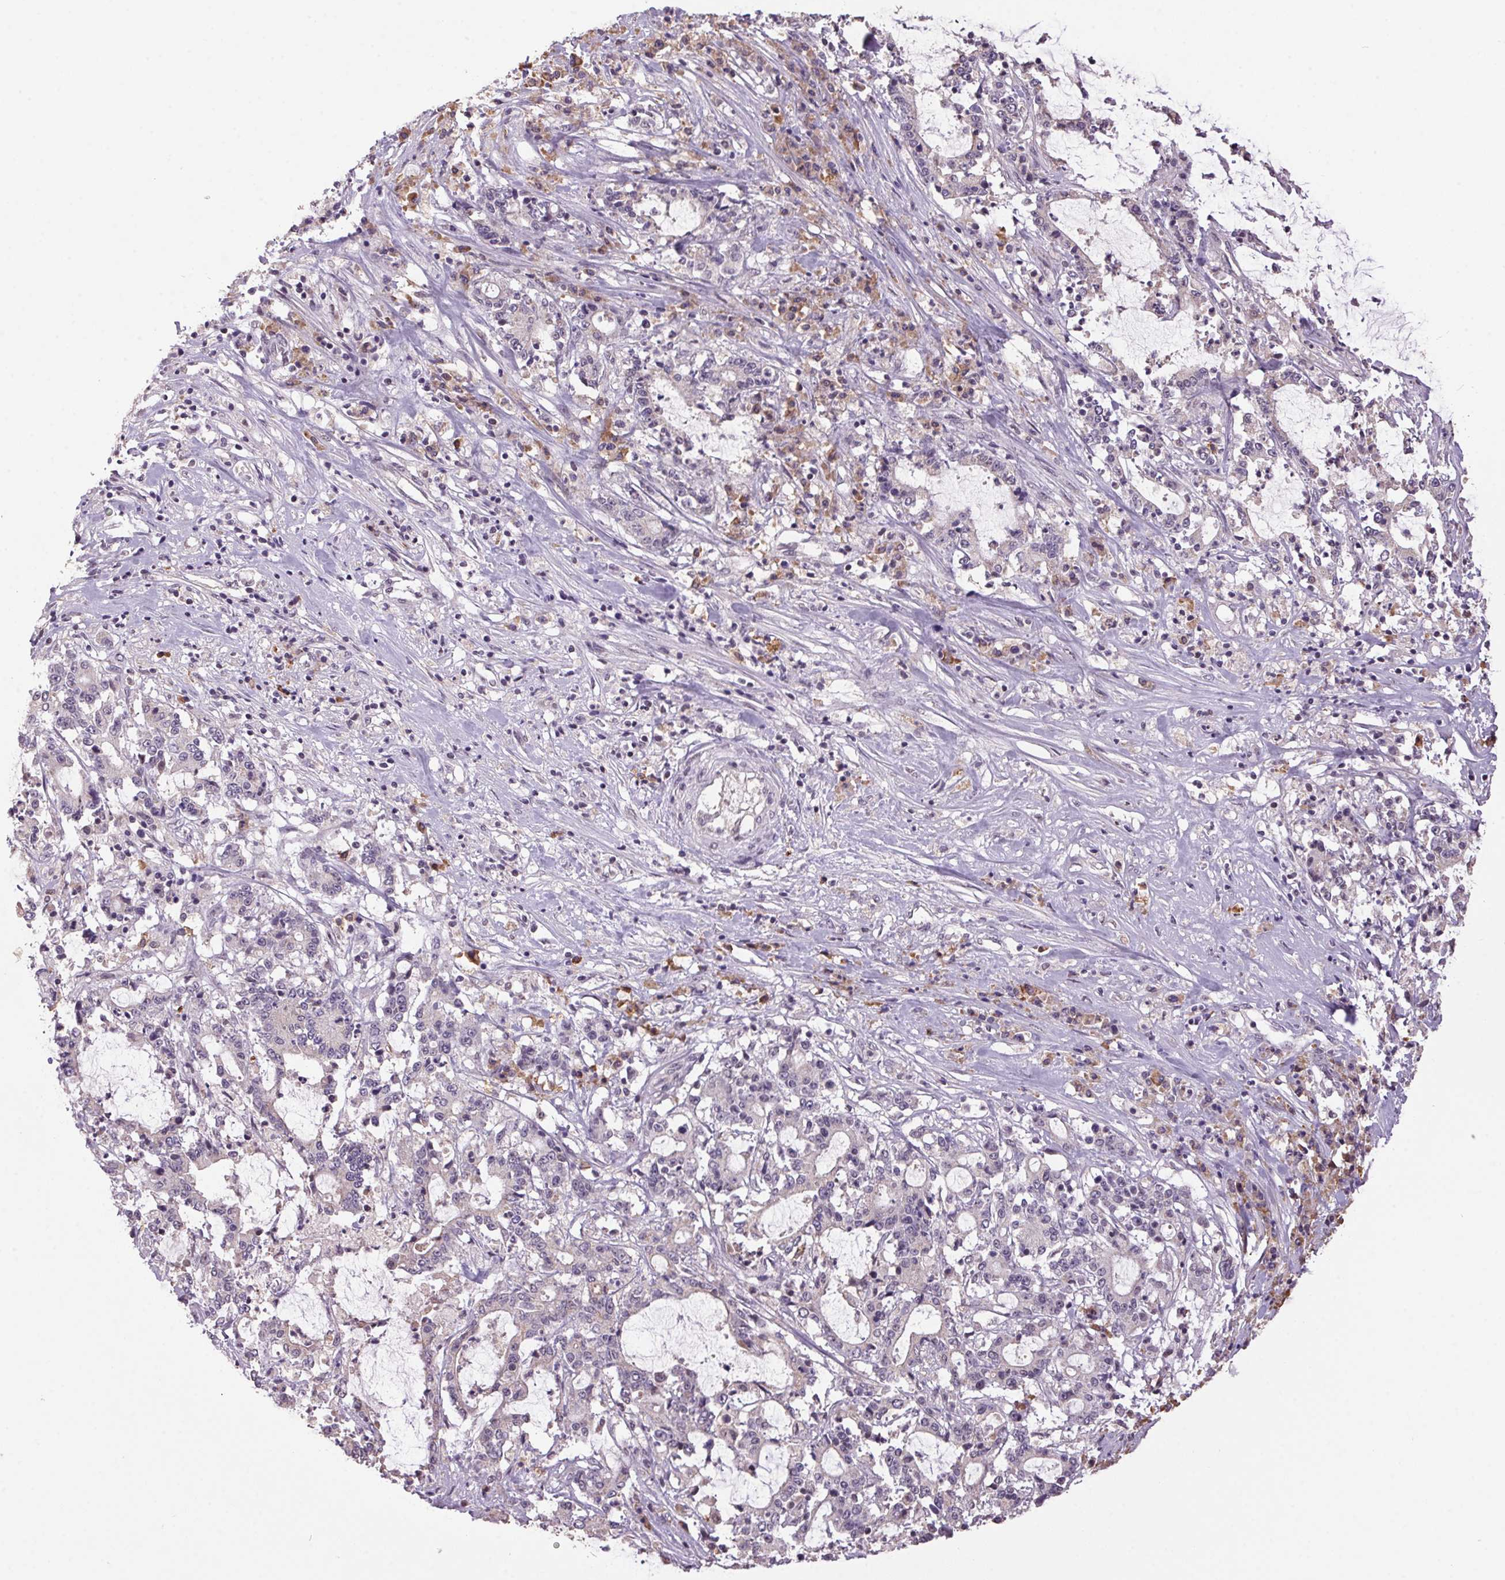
{"staining": {"intensity": "negative", "quantity": "none", "location": "none"}, "tissue": "stomach cancer", "cell_type": "Tumor cells", "image_type": "cancer", "snomed": [{"axis": "morphology", "description": "Adenocarcinoma, NOS"}, {"axis": "topography", "description": "Stomach, upper"}], "caption": "The immunohistochemistry photomicrograph has no significant staining in tumor cells of stomach cancer tissue.", "gene": "ZBTB4", "patient": {"sex": "male", "age": 68}}